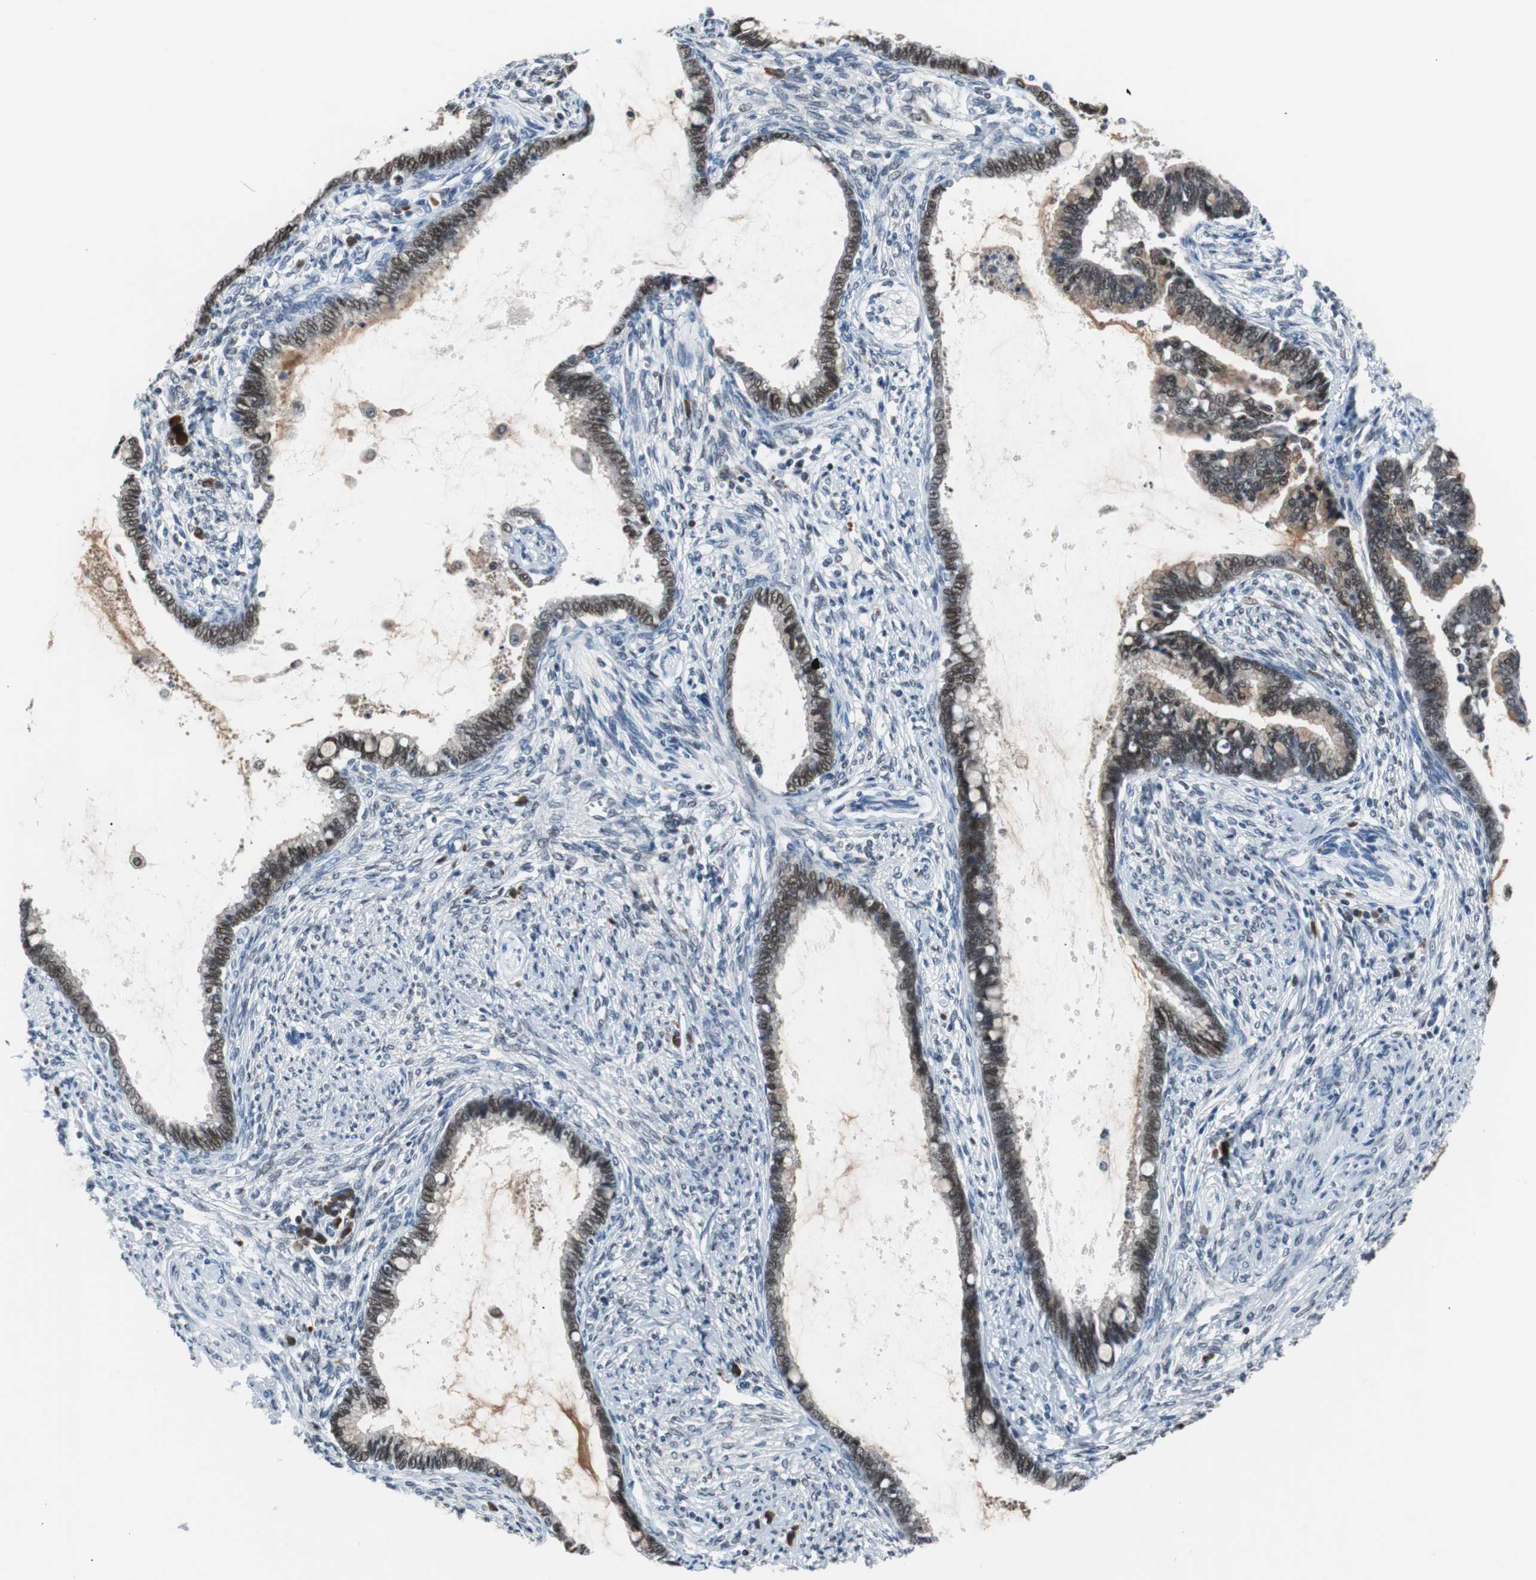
{"staining": {"intensity": "moderate", "quantity": "25%-75%", "location": "nuclear"}, "tissue": "cervical cancer", "cell_type": "Tumor cells", "image_type": "cancer", "snomed": [{"axis": "morphology", "description": "Adenocarcinoma, NOS"}, {"axis": "topography", "description": "Cervix"}], "caption": "Adenocarcinoma (cervical) tissue shows moderate nuclear staining in about 25%-75% of tumor cells, visualized by immunohistochemistry.", "gene": "USP28", "patient": {"sex": "female", "age": 44}}